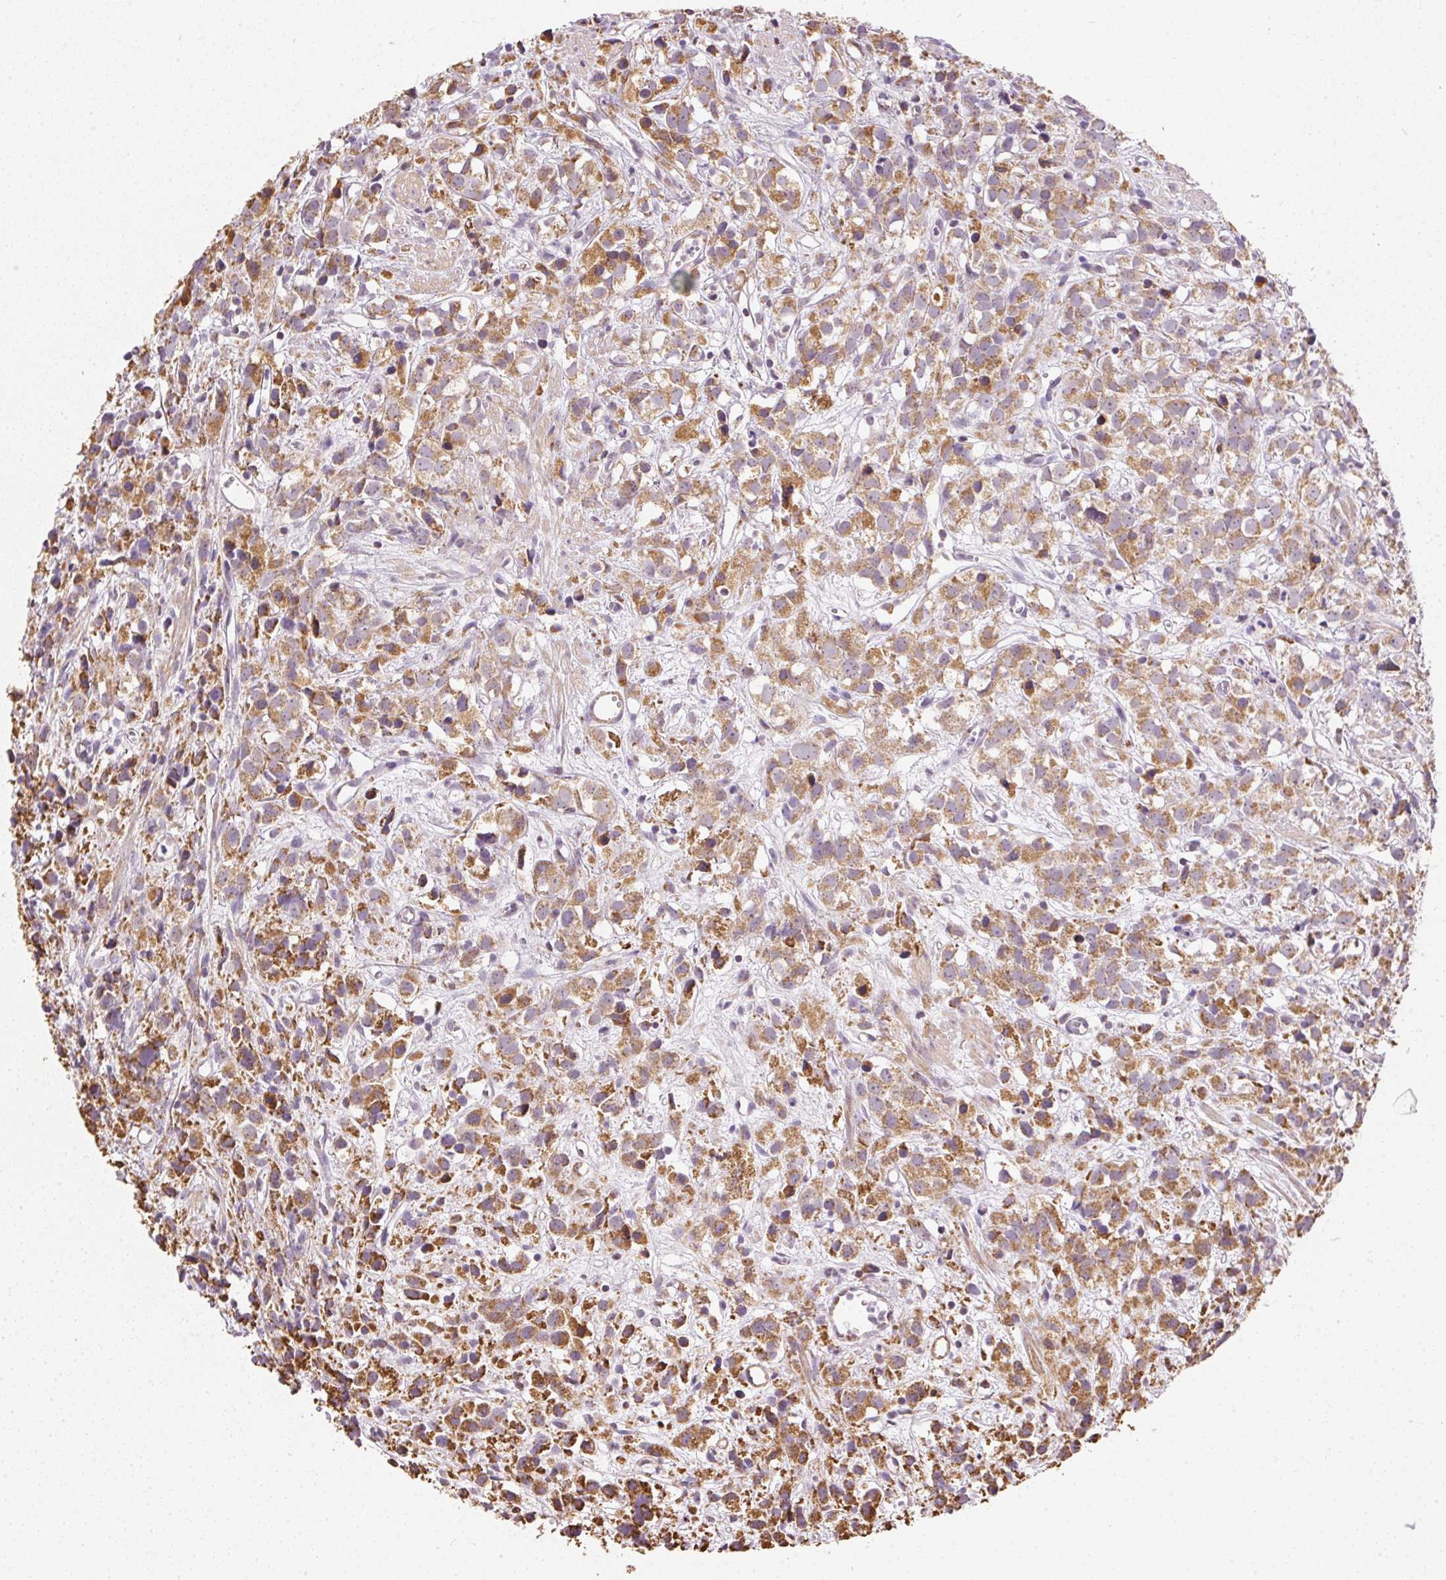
{"staining": {"intensity": "moderate", "quantity": ">75%", "location": "cytoplasmic/membranous"}, "tissue": "prostate cancer", "cell_type": "Tumor cells", "image_type": "cancer", "snomed": [{"axis": "morphology", "description": "Adenocarcinoma, High grade"}, {"axis": "topography", "description": "Prostate"}], "caption": "Prostate cancer (adenocarcinoma (high-grade)) tissue reveals moderate cytoplasmic/membranous expression in about >75% of tumor cells, visualized by immunohistochemistry.", "gene": "MAPK11", "patient": {"sex": "male", "age": 68}}